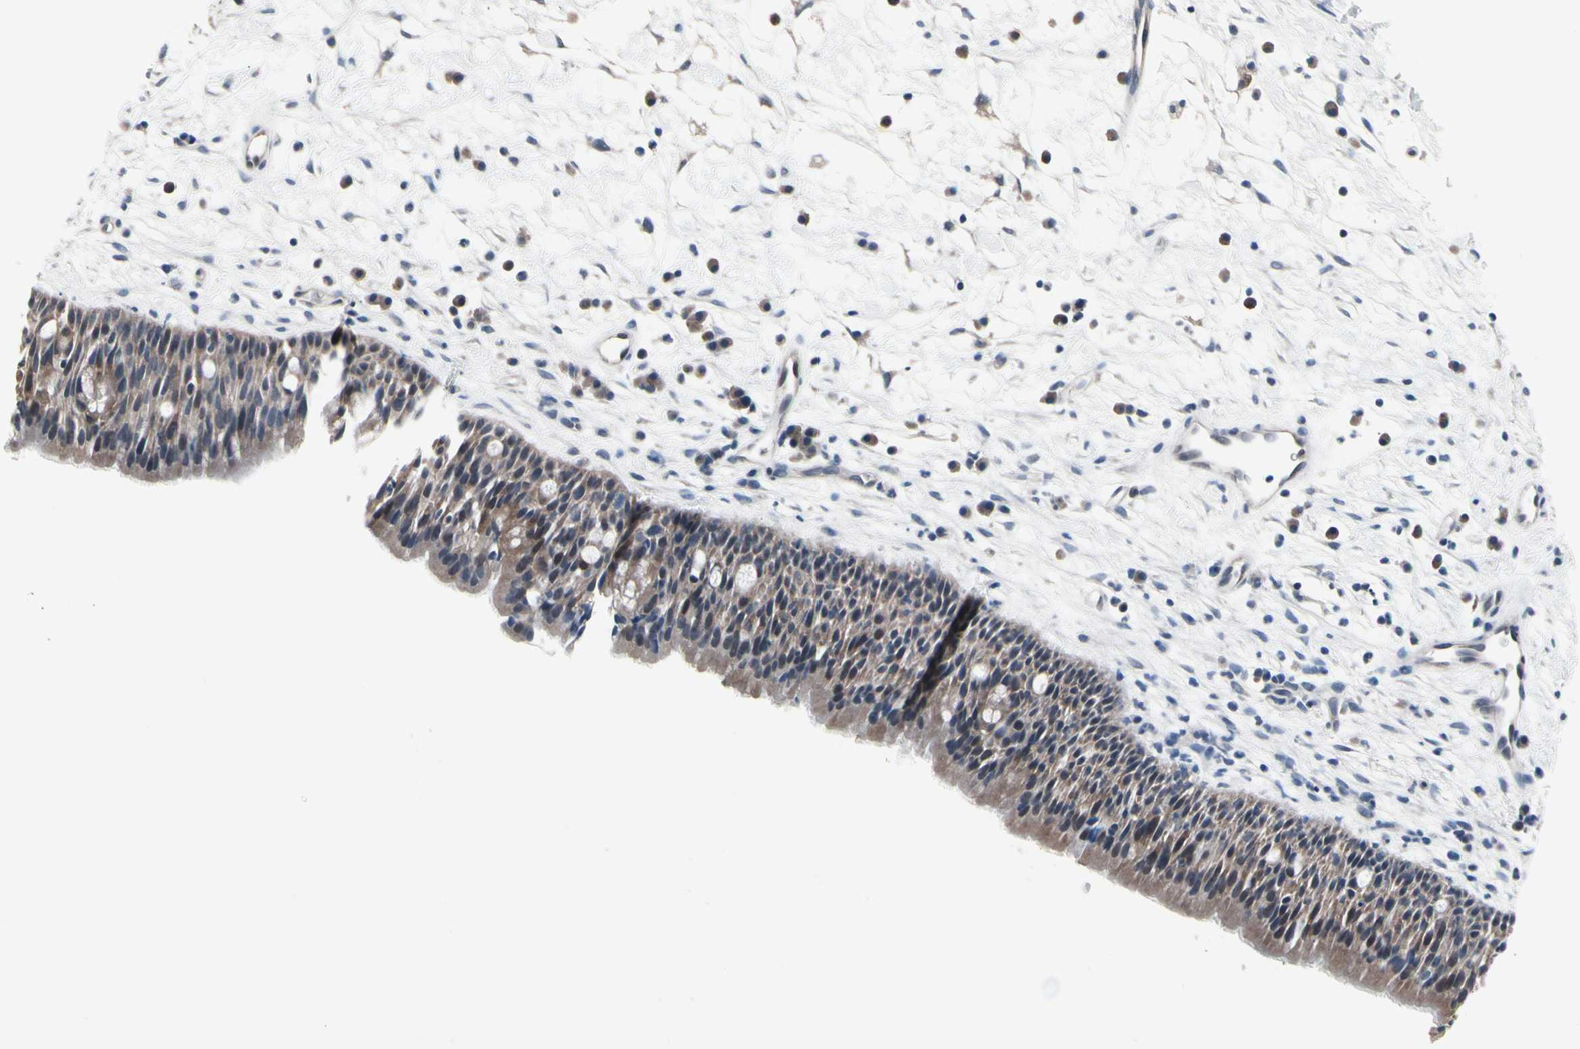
{"staining": {"intensity": "moderate", "quantity": ">75%", "location": "cytoplasmic/membranous"}, "tissue": "nasopharynx", "cell_type": "Respiratory epithelial cells", "image_type": "normal", "snomed": [{"axis": "morphology", "description": "Normal tissue, NOS"}, {"axis": "topography", "description": "Nasopharynx"}], "caption": "Moderate cytoplasmic/membranous staining is present in about >75% of respiratory epithelial cells in benign nasopharynx.", "gene": "PRDX6", "patient": {"sex": "male", "age": 13}}